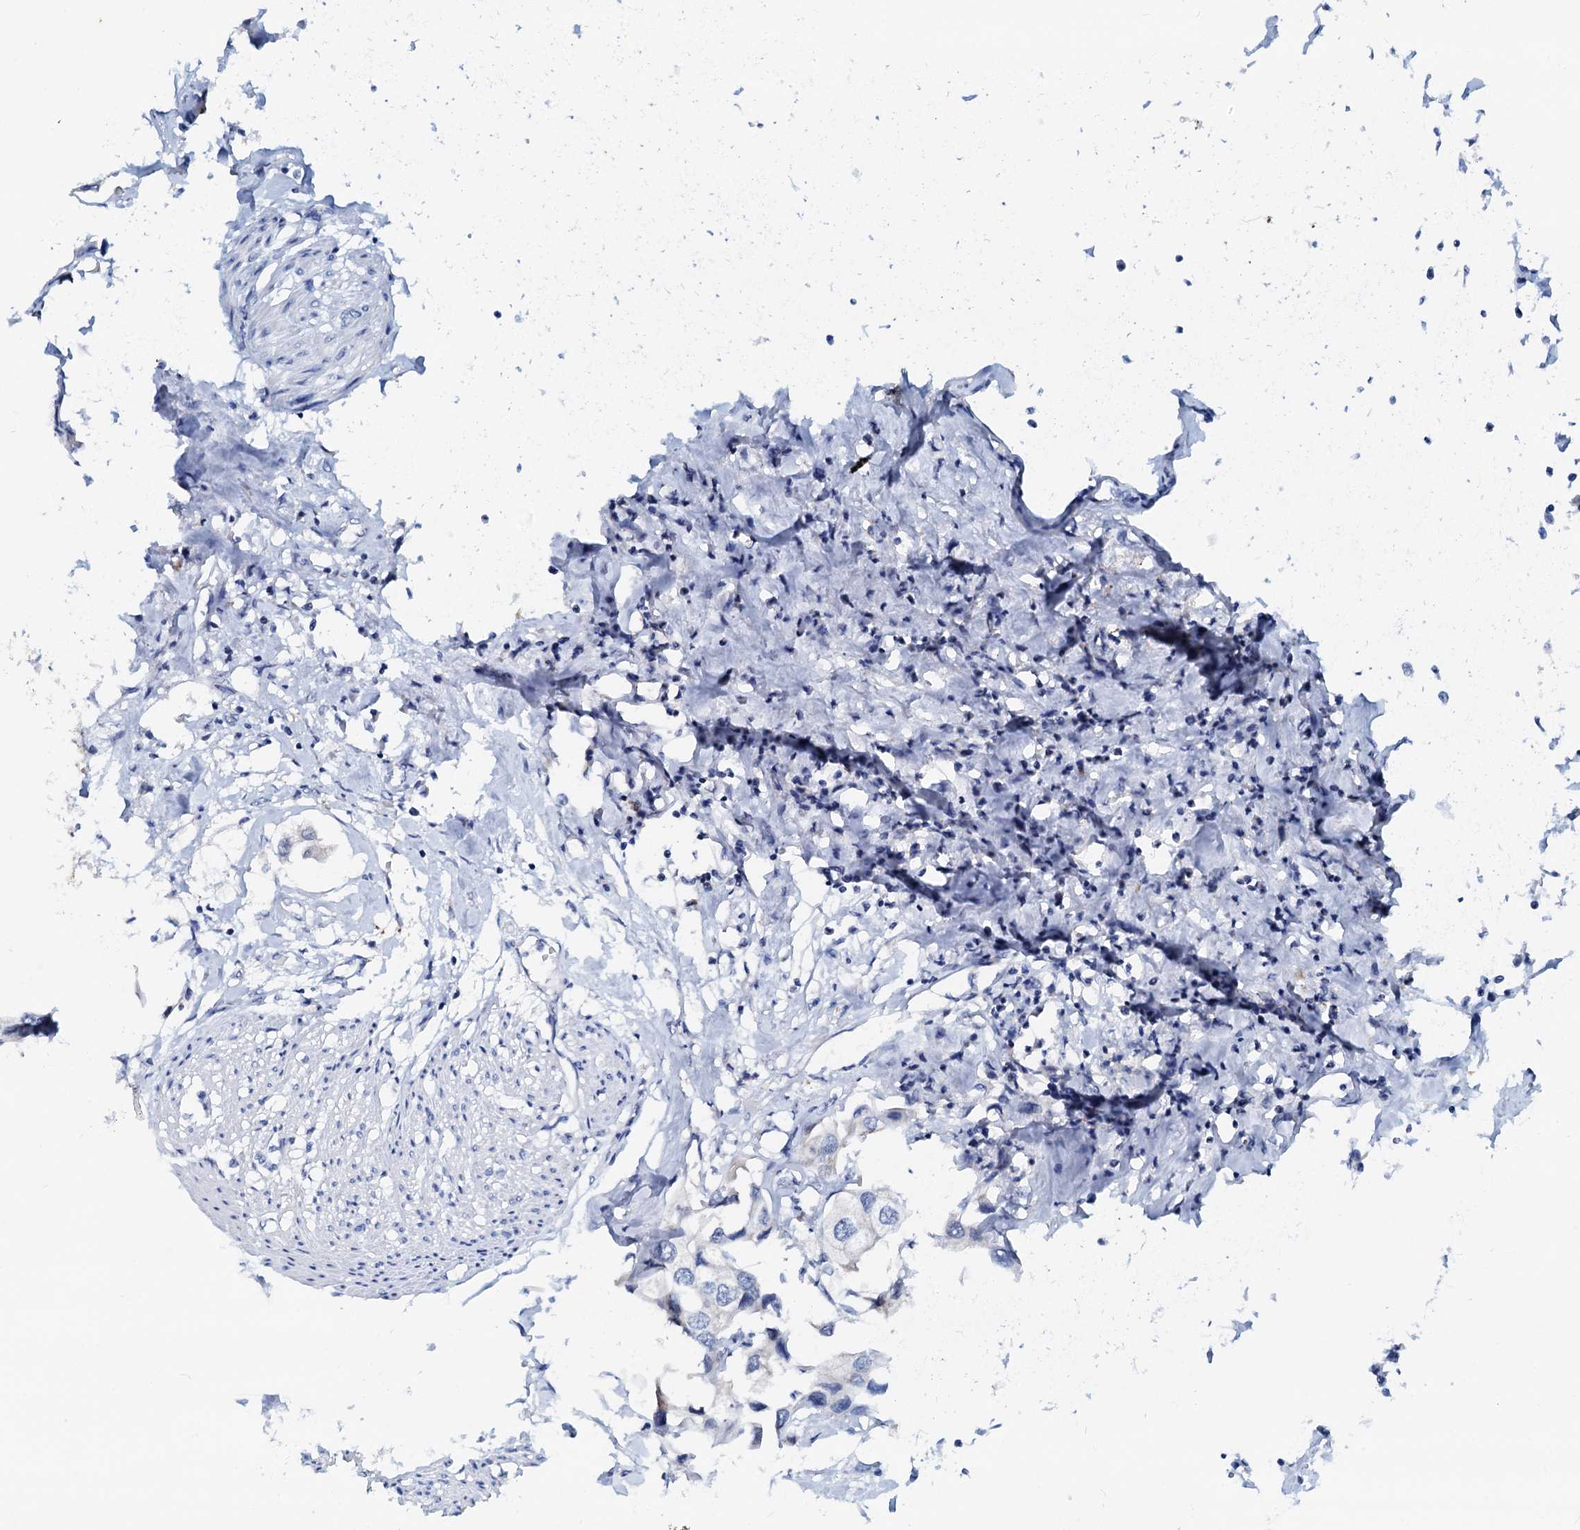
{"staining": {"intensity": "negative", "quantity": "none", "location": "none"}, "tissue": "urothelial cancer", "cell_type": "Tumor cells", "image_type": "cancer", "snomed": [{"axis": "morphology", "description": "Urothelial carcinoma, High grade"}, {"axis": "topography", "description": "Urinary bladder"}], "caption": "Immunohistochemistry (IHC) histopathology image of neoplastic tissue: urothelial cancer stained with DAB (3,3'-diaminobenzidine) demonstrates no significant protein positivity in tumor cells. (DAB immunohistochemistry, high magnification).", "gene": "PTGES3", "patient": {"sex": "male", "age": 64}}